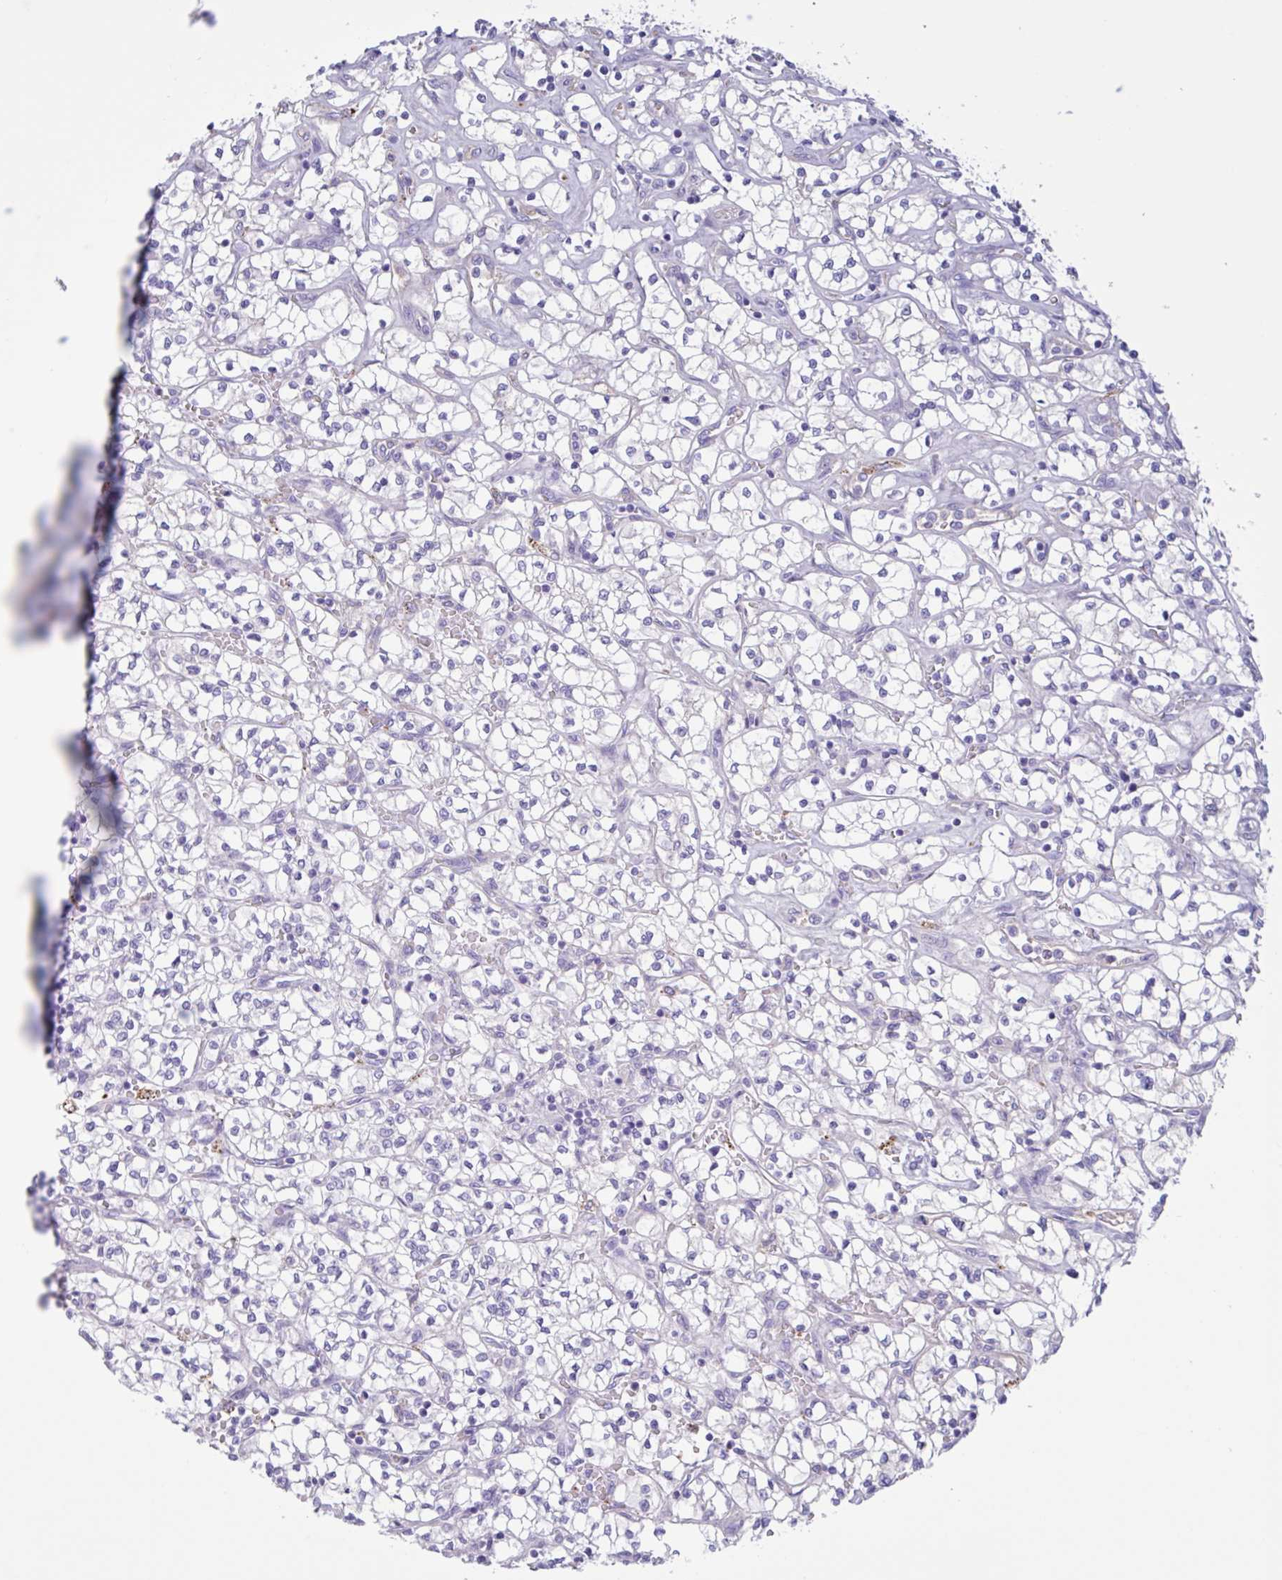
{"staining": {"intensity": "negative", "quantity": "none", "location": "none"}, "tissue": "renal cancer", "cell_type": "Tumor cells", "image_type": "cancer", "snomed": [{"axis": "morphology", "description": "Adenocarcinoma, NOS"}, {"axis": "topography", "description": "Kidney"}], "caption": "The image shows no significant staining in tumor cells of renal adenocarcinoma.", "gene": "LARGE2", "patient": {"sex": "female", "age": 64}}